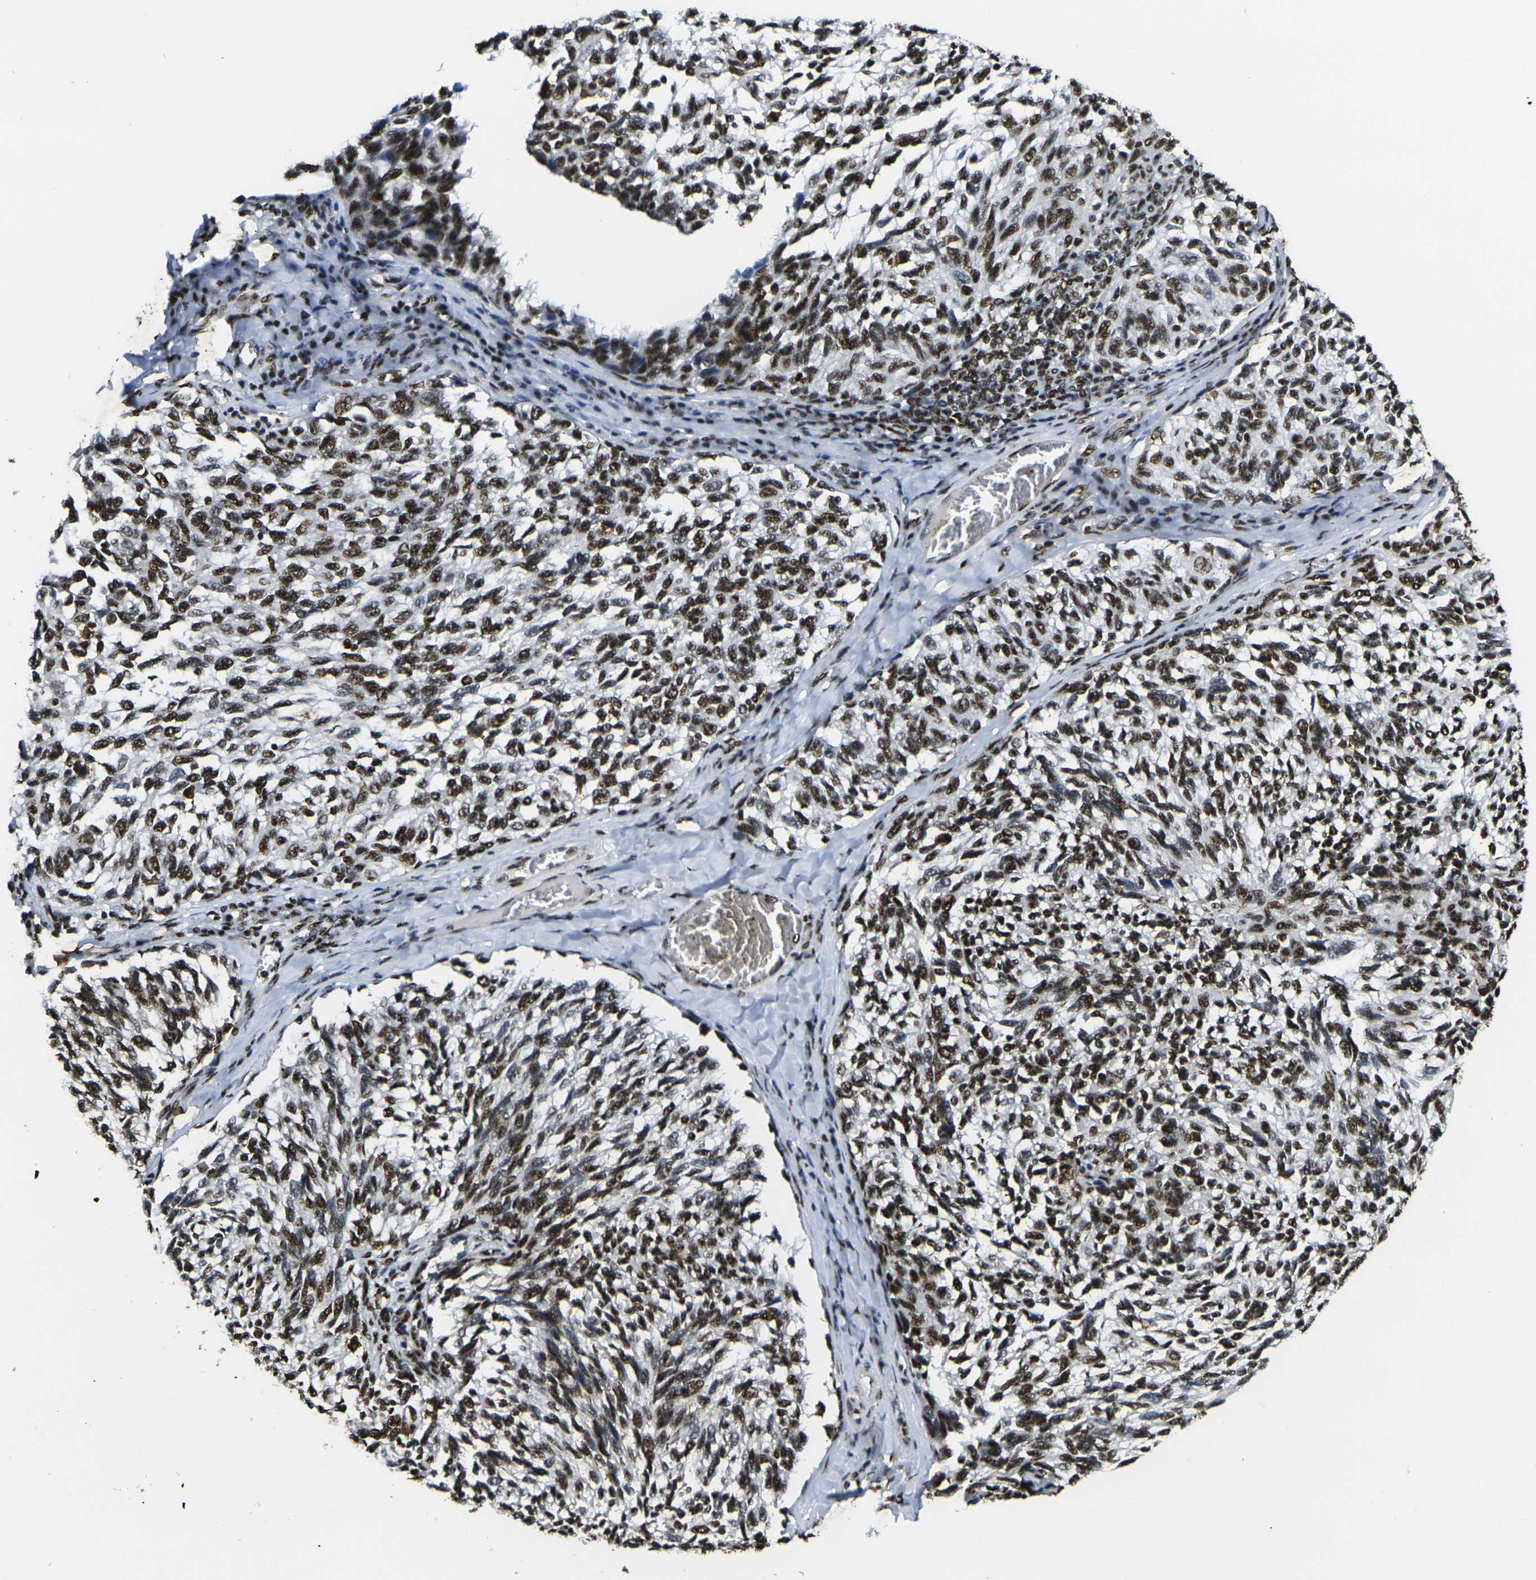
{"staining": {"intensity": "strong", "quantity": ">75%", "location": "nuclear"}, "tissue": "melanoma", "cell_type": "Tumor cells", "image_type": "cancer", "snomed": [{"axis": "morphology", "description": "Malignant melanoma, NOS"}, {"axis": "topography", "description": "Skin"}], "caption": "A high amount of strong nuclear staining is seen in about >75% of tumor cells in malignant melanoma tissue.", "gene": "SMARCC1", "patient": {"sex": "female", "age": 73}}